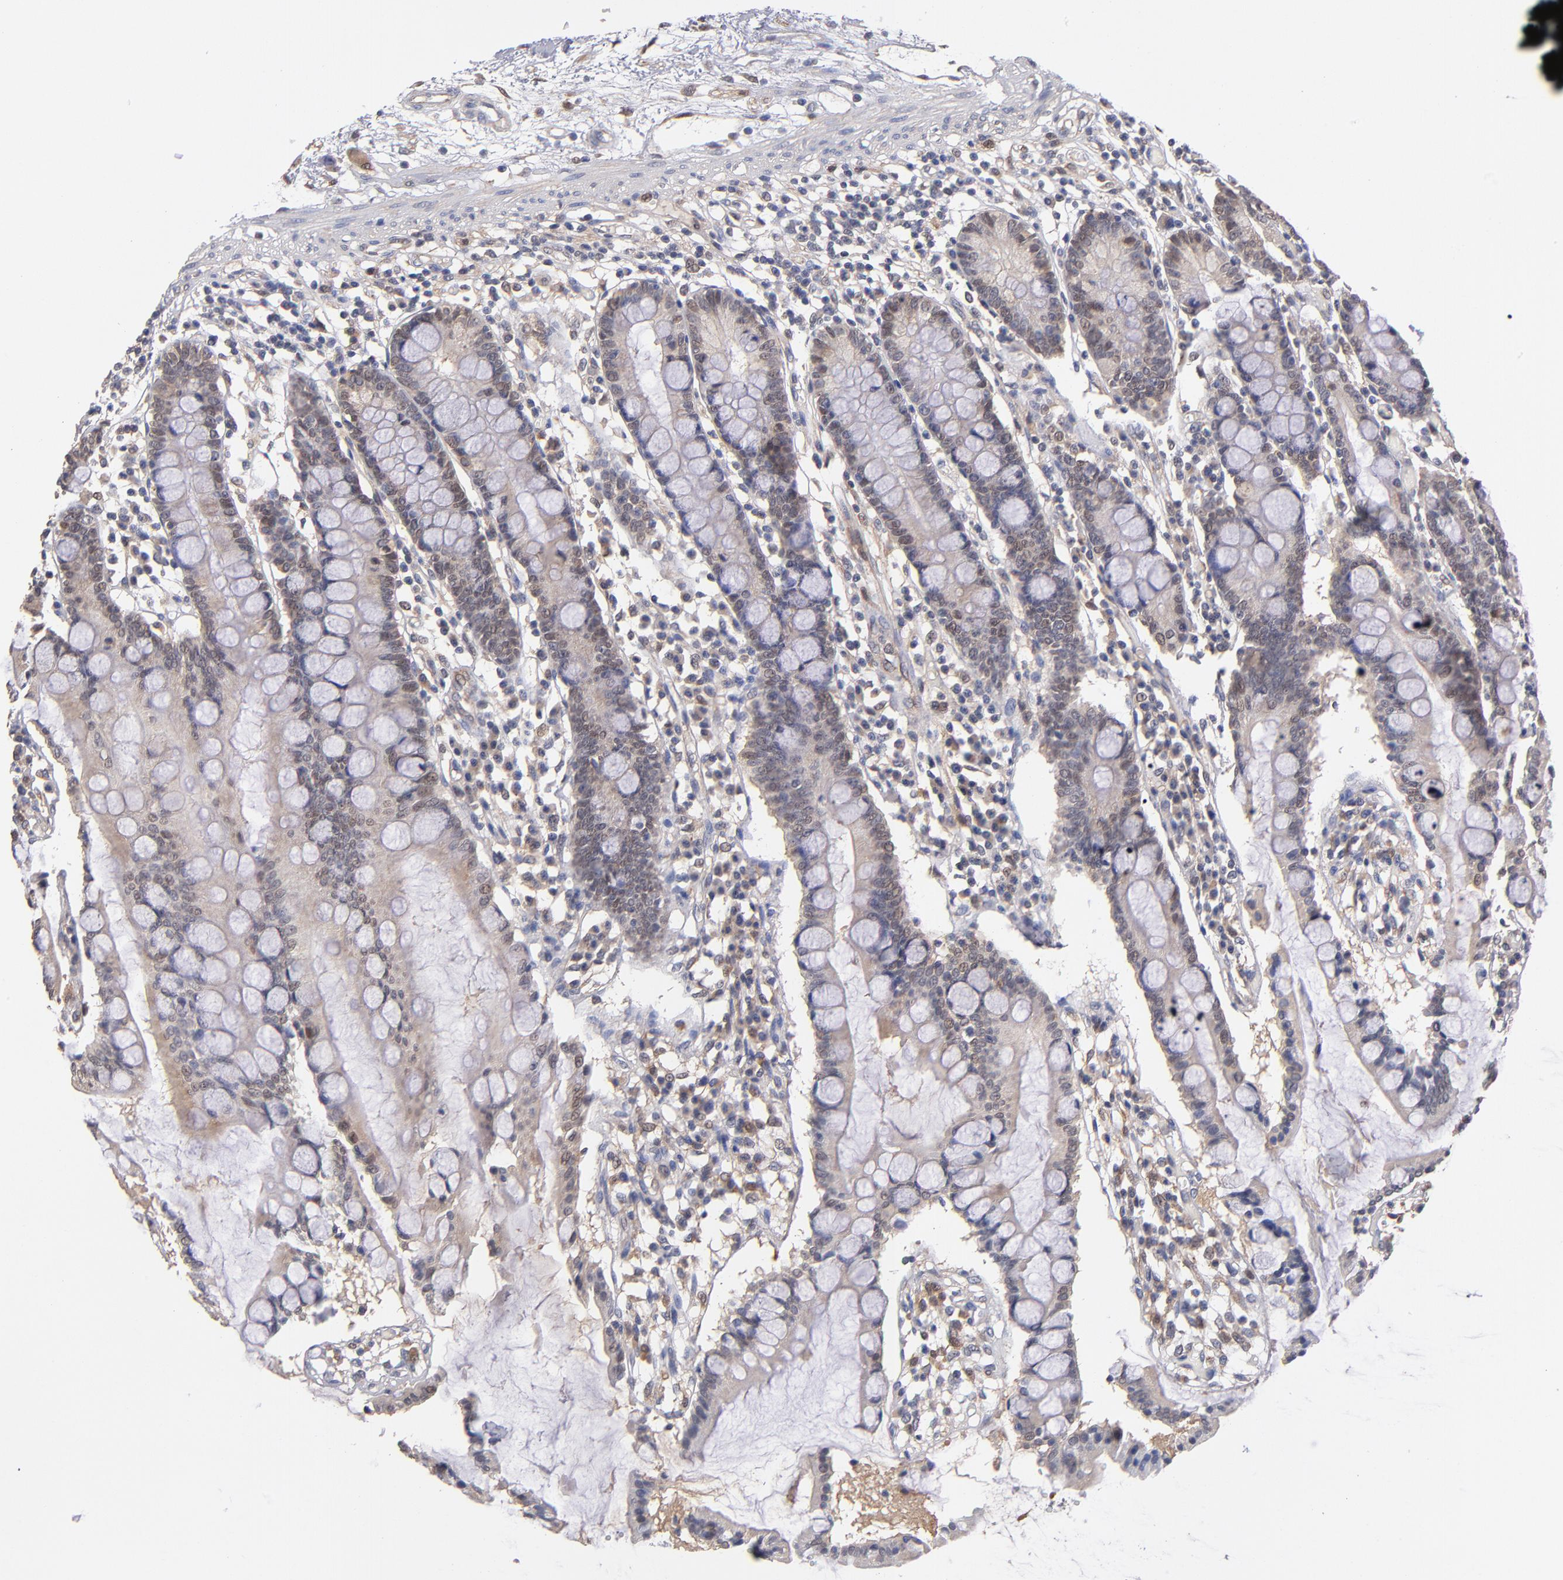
{"staining": {"intensity": "moderate", "quantity": ">75%", "location": "cytoplasmic/membranous"}, "tissue": "small intestine", "cell_type": "Glandular cells", "image_type": "normal", "snomed": [{"axis": "morphology", "description": "Normal tissue, NOS"}, {"axis": "topography", "description": "Small intestine"}], "caption": "Human small intestine stained with a brown dye exhibits moderate cytoplasmic/membranous positive expression in about >75% of glandular cells.", "gene": "GMFB", "patient": {"sex": "female", "age": 51}}